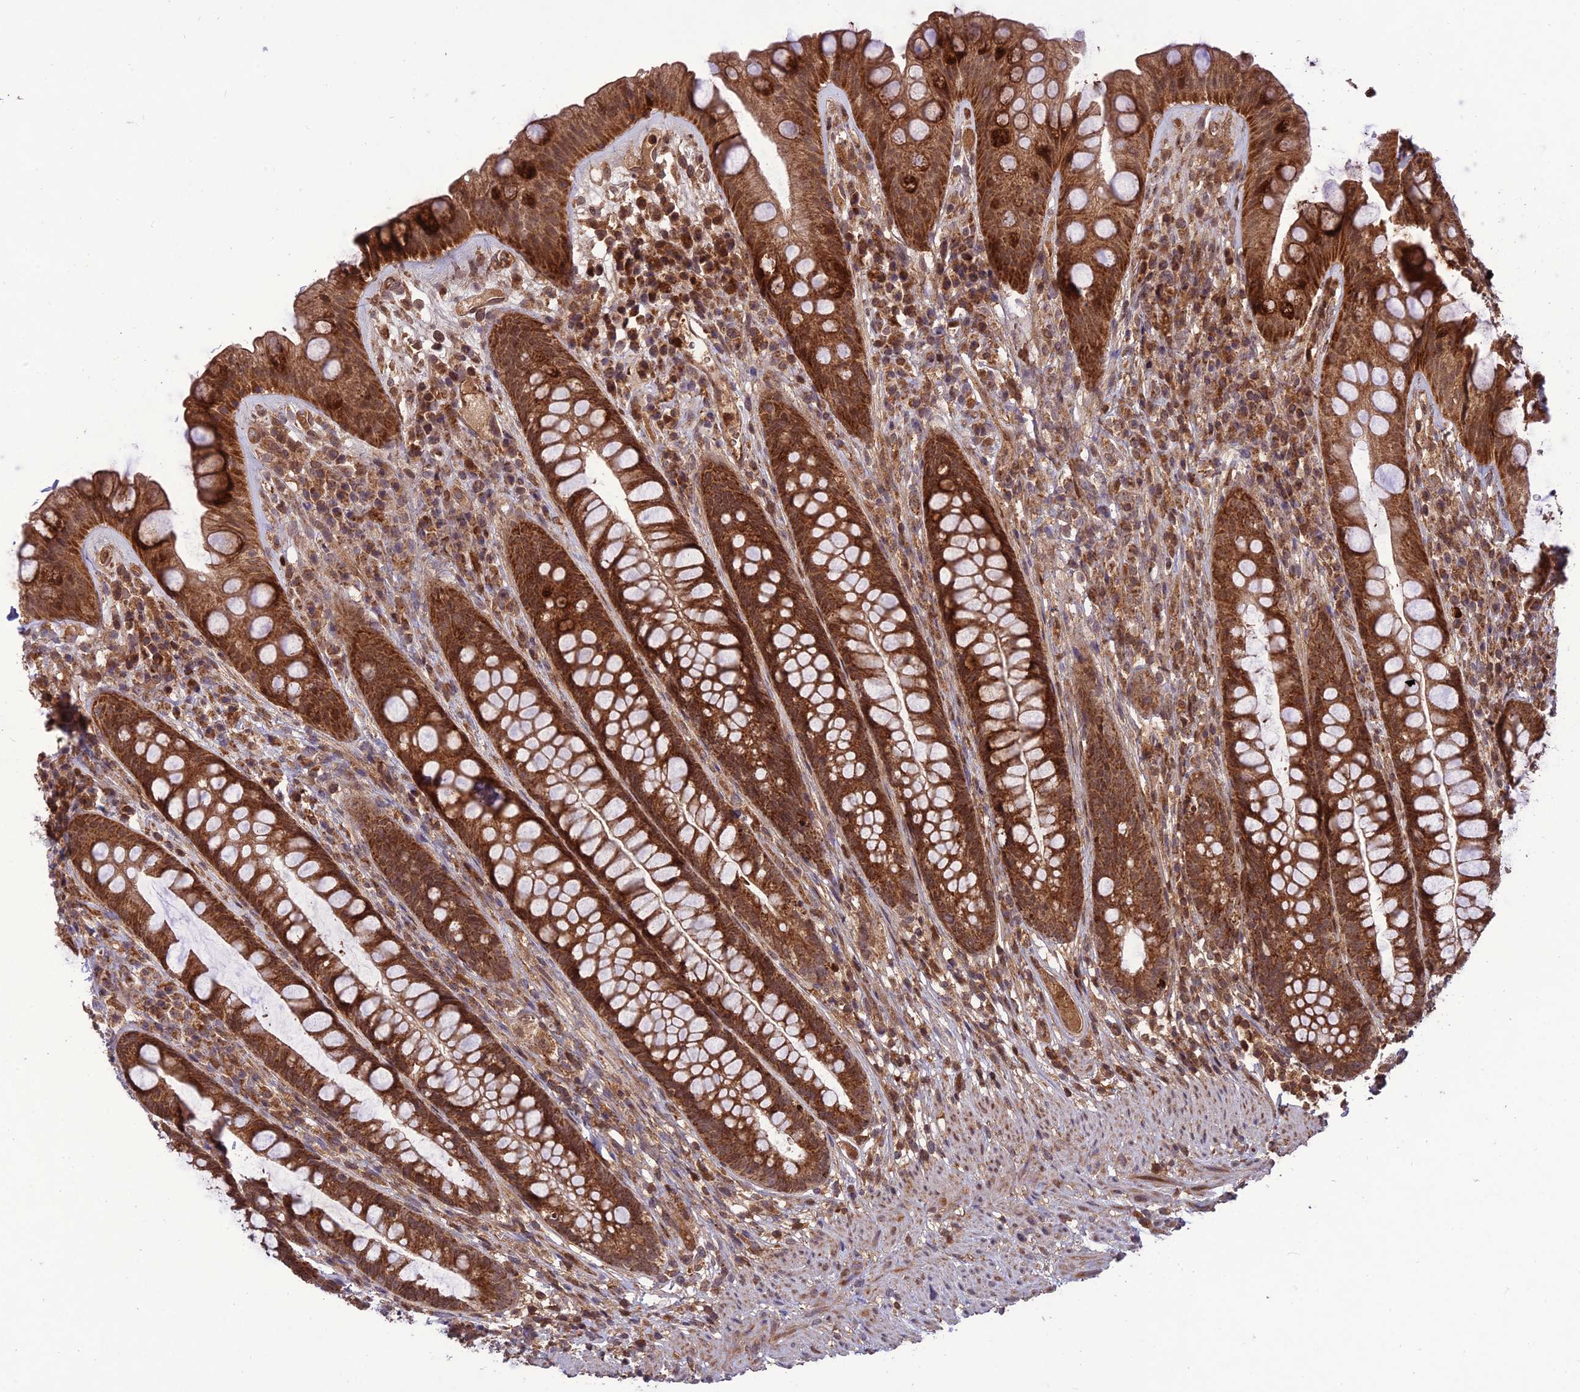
{"staining": {"intensity": "strong", "quantity": ">75%", "location": "cytoplasmic/membranous"}, "tissue": "rectum", "cell_type": "Glandular cells", "image_type": "normal", "snomed": [{"axis": "morphology", "description": "Normal tissue, NOS"}, {"axis": "topography", "description": "Rectum"}], "caption": "The histopathology image shows staining of benign rectum, revealing strong cytoplasmic/membranous protein staining (brown color) within glandular cells. (Brightfield microscopy of DAB IHC at high magnification).", "gene": "NDUFC1", "patient": {"sex": "male", "age": 74}}